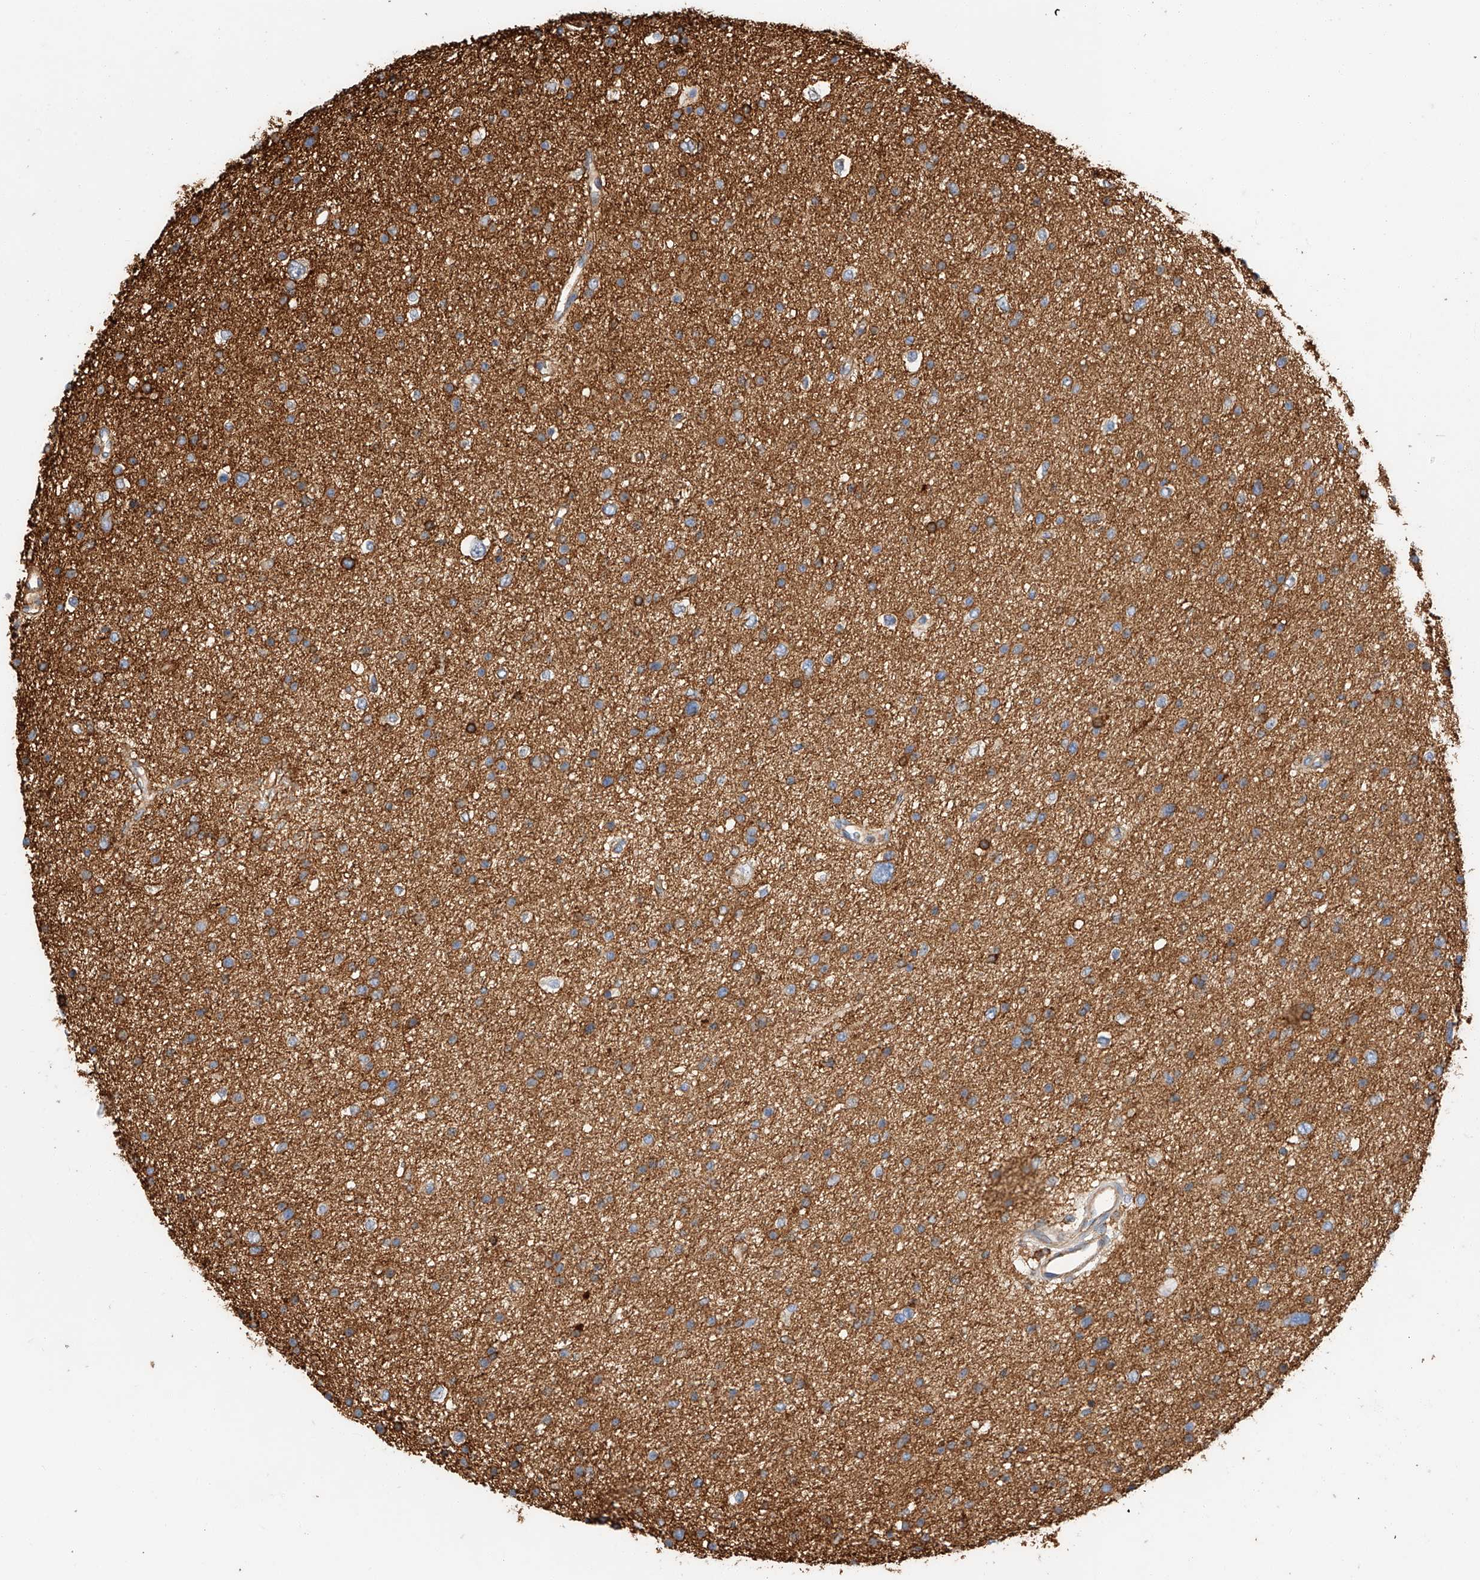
{"staining": {"intensity": "moderate", "quantity": ">75%", "location": "cytoplasmic/membranous"}, "tissue": "glioma", "cell_type": "Tumor cells", "image_type": "cancer", "snomed": [{"axis": "morphology", "description": "Glioma, malignant, Low grade"}, {"axis": "topography", "description": "Brain"}], "caption": "This micrograph displays IHC staining of human glioma, with medium moderate cytoplasmic/membranous staining in approximately >75% of tumor cells.", "gene": "HAUS4", "patient": {"sex": "female", "age": 37}}